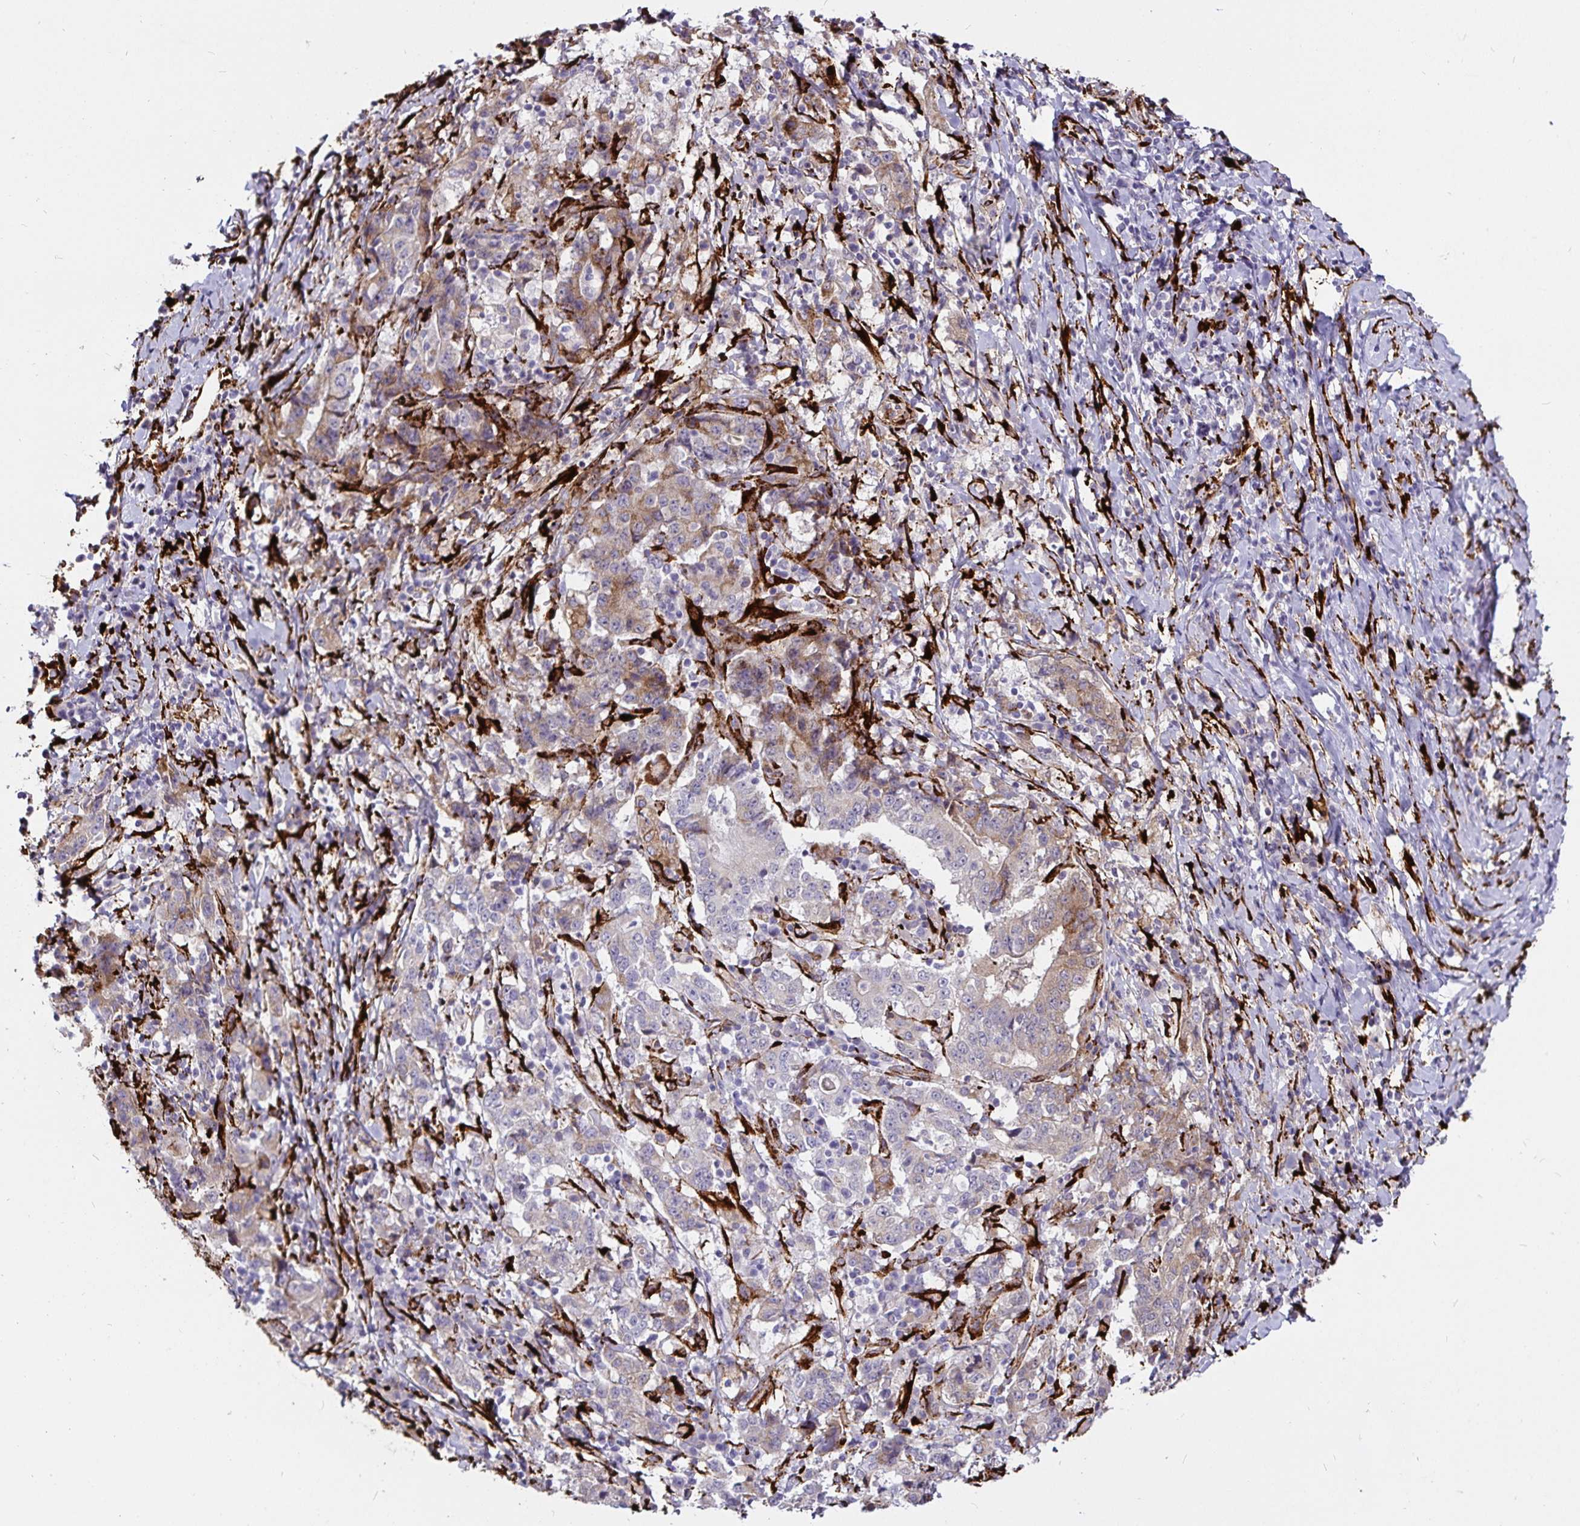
{"staining": {"intensity": "moderate", "quantity": "25%-75%", "location": "cytoplasmic/membranous"}, "tissue": "stomach cancer", "cell_type": "Tumor cells", "image_type": "cancer", "snomed": [{"axis": "morphology", "description": "Normal tissue, NOS"}, {"axis": "morphology", "description": "Adenocarcinoma, NOS"}, {"axis": "topography", "description": "Stomach, upper"}, {"axis": "topography", "description": "Stomach"}], "caption": "Immunohistochemistry (IHC) (DAB) staining of stomach cancer reveals moderate cytoplasmic/membranous protein positivity in approximately 25%-75% of tumor cells.", "gene": "P4HA2", "patient": {"sex": "male", "age": 59}}